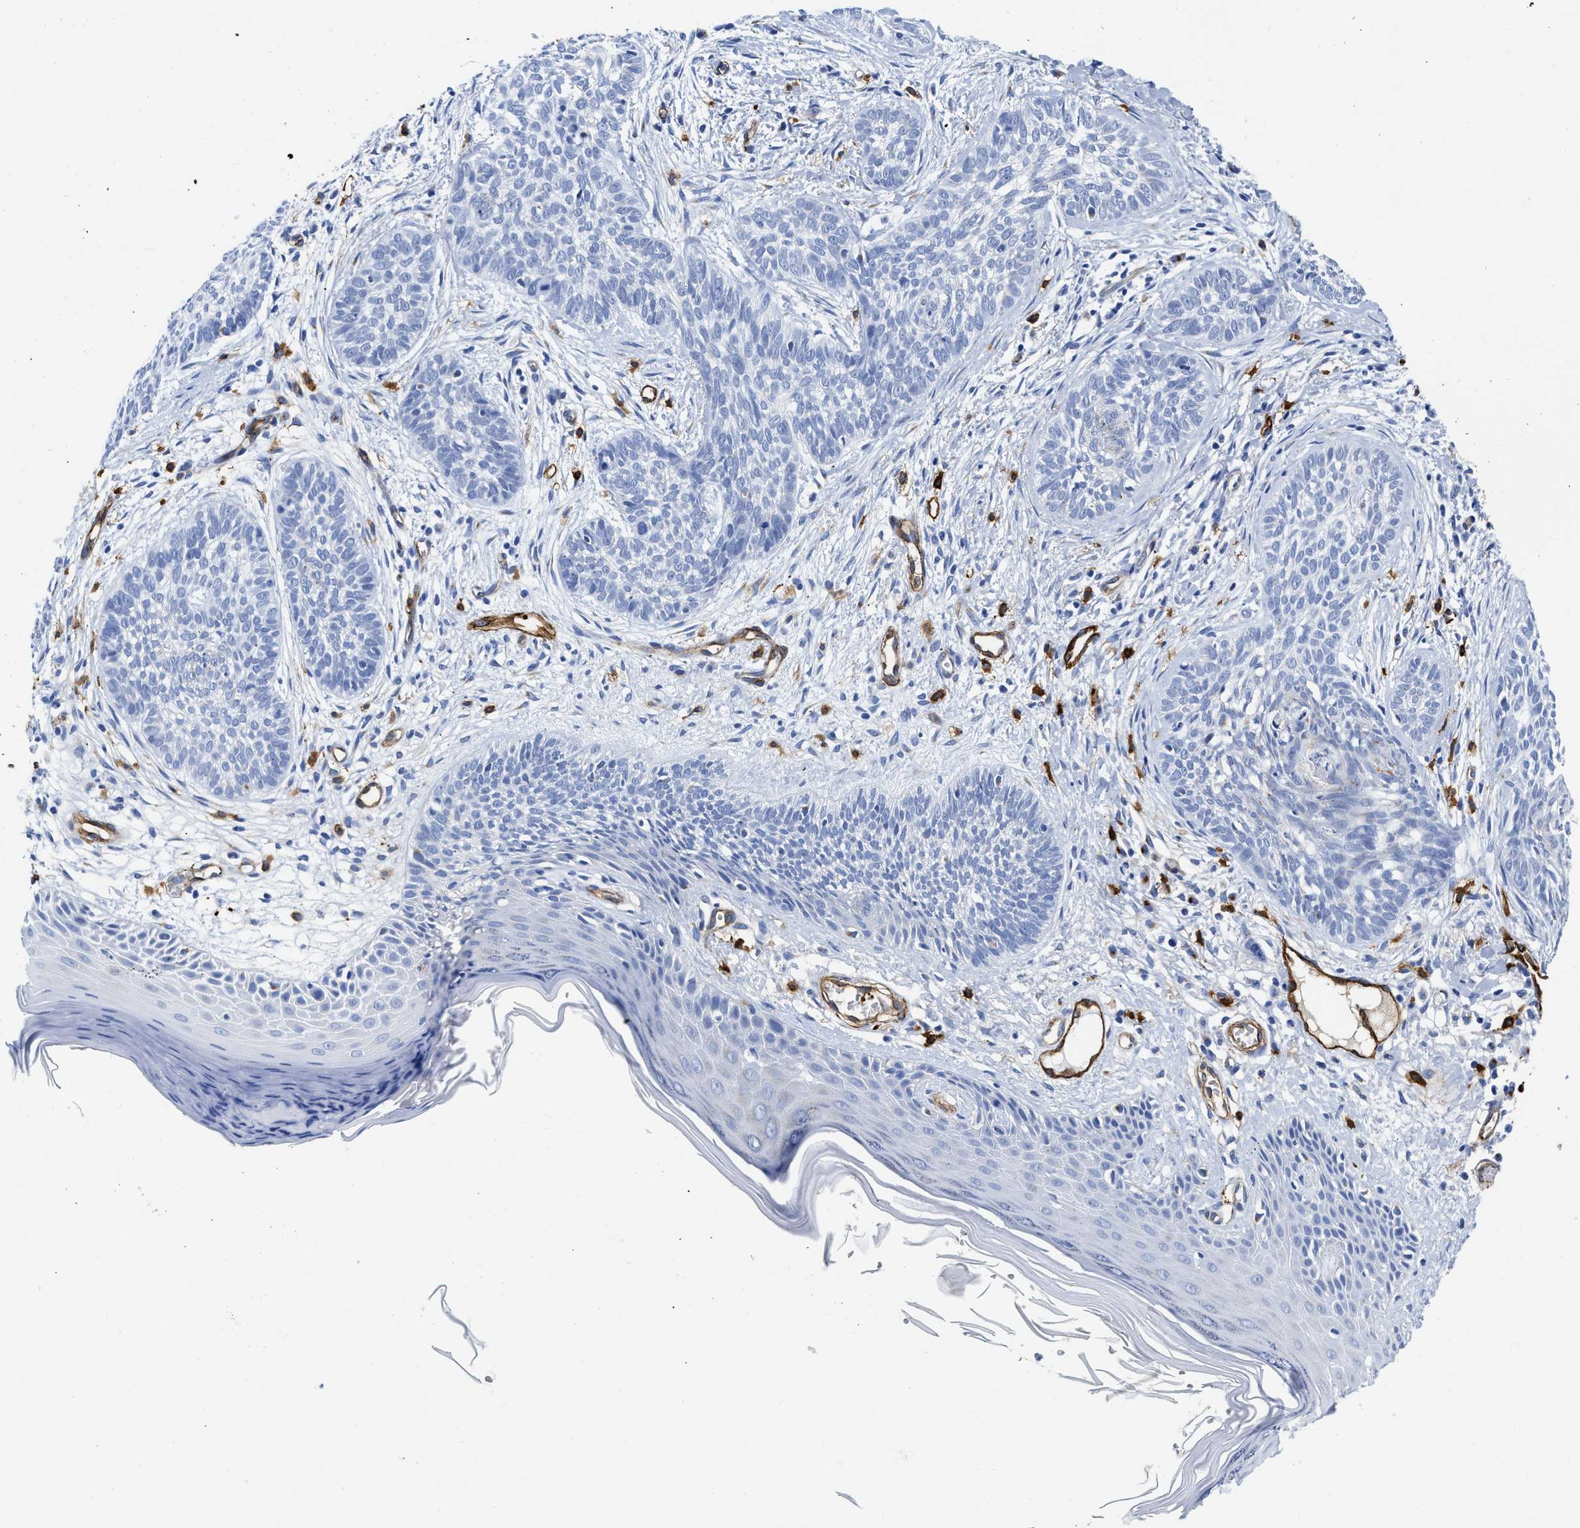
{"staining": {"intensity": "negative", "quantity": "none", "location": "none"}, "tissue": "skin cancer", "cell_type": "Tumor cells", "image_type": "cancer", "snomed": [{"axis": "morphology", "description": "Basal cell carcinoma"}, {"axis": "topography", "description": "Skin"}], "caption": "A micrograph of human skin cancer (basal cell carcinoma) is negative for staining in tumor cells. (DAB immunohistochemistry (IHC) with hematoxylin counter stain).", "gene": "TVP23B", "patient": {"sex": "female", "age": 59}}